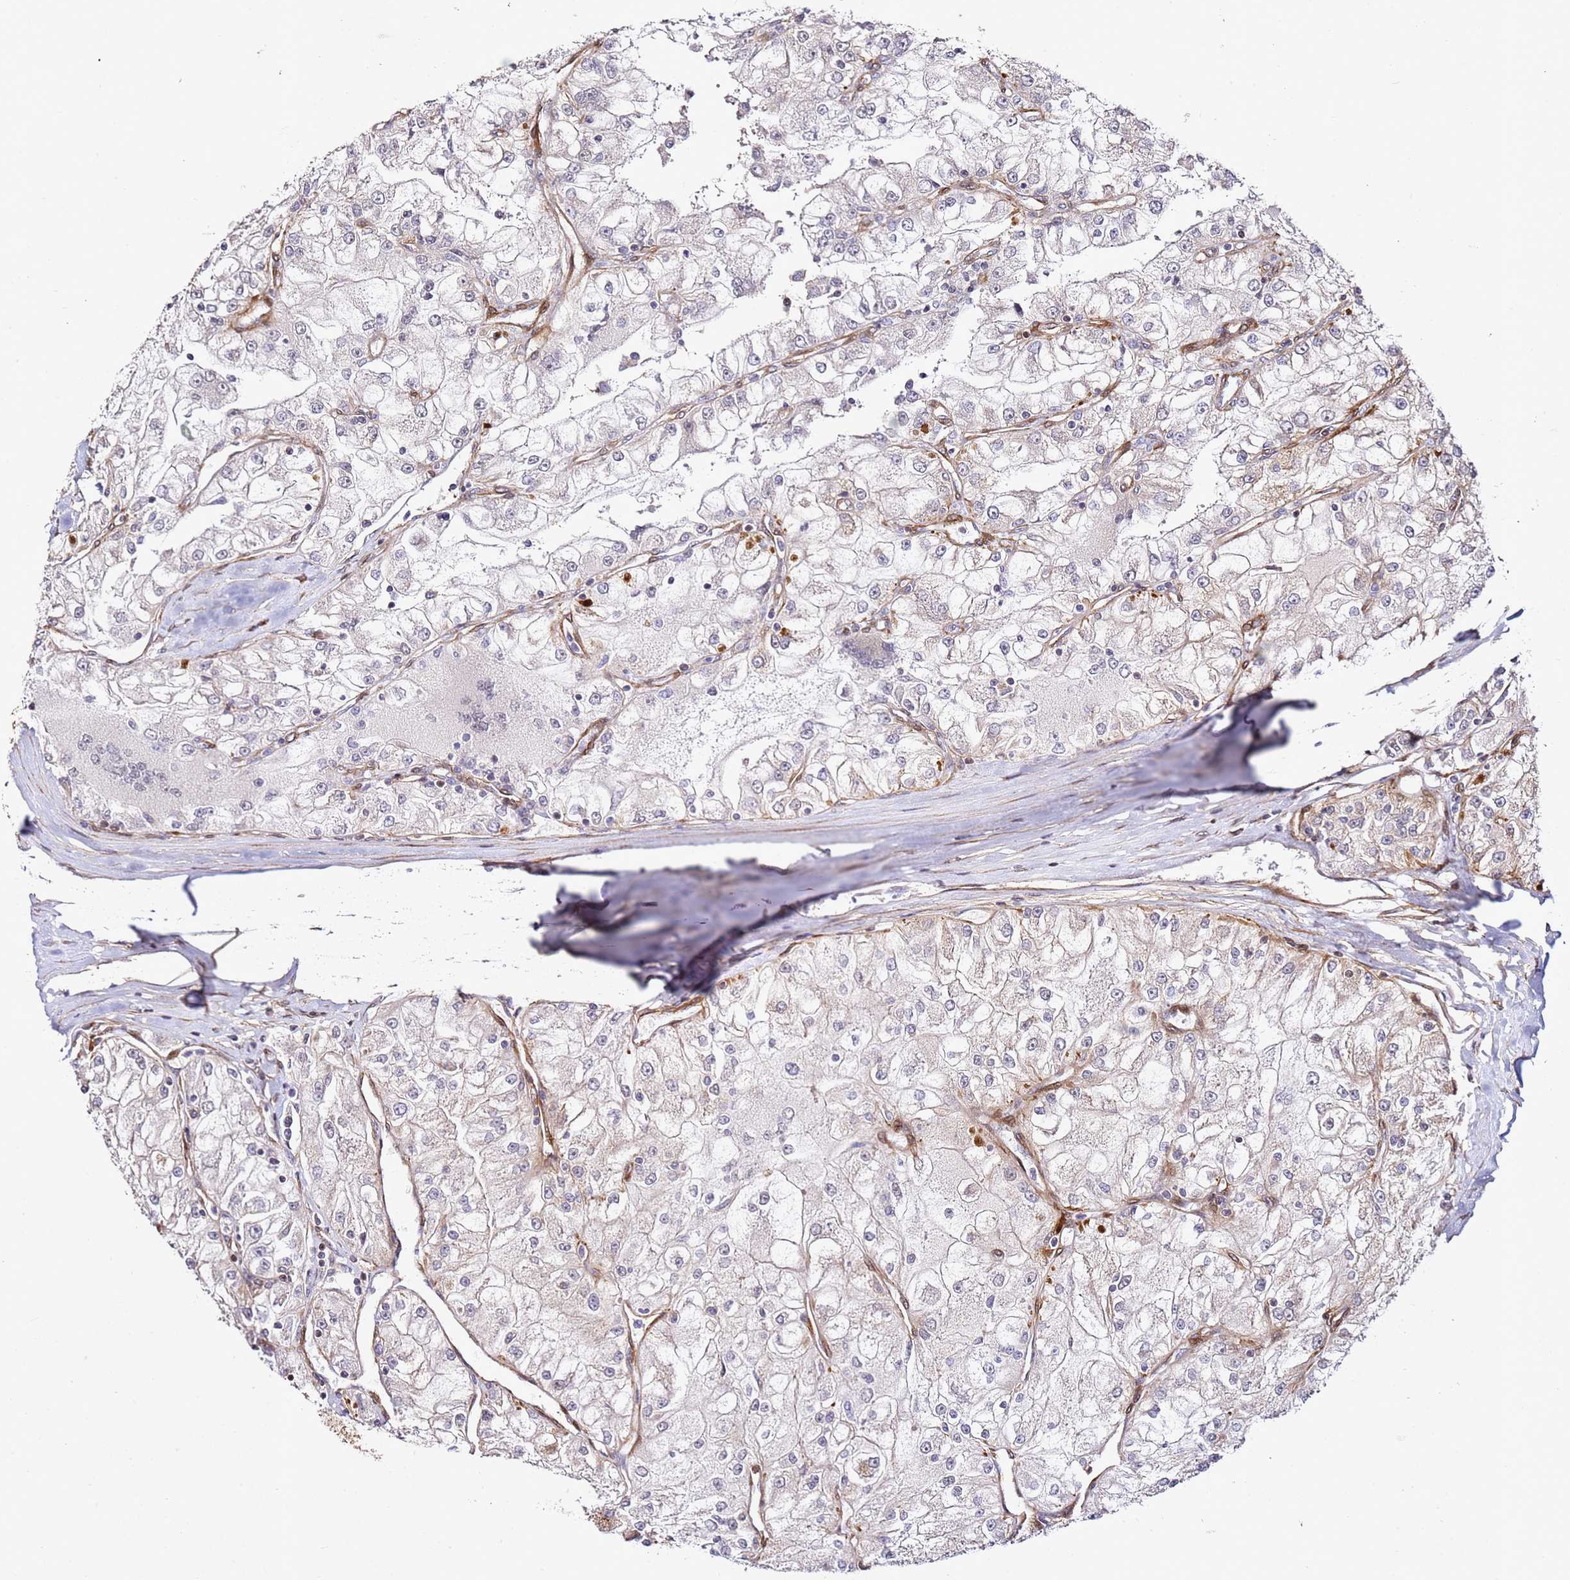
{"staining": {"intensity": "negative", "quantity": "none", "location": "none"}, "tissue": "renal cancer", "cell_type": "Tumor cells", "image_type": "cancer", "snomed": [{"axis": "morphology", "description": "Adenocarcinoma, NOS"}, {"axis": "topography", "description": "Kidney"}], "caption": "DAB immunohistochemical staining of human renal cancer (adenocarcinoma) exhibits no significant staining in tumor cells. The staining was performed using DAB (3,3'-diaminobenzidine) to visualize the protein expression in brown, while the nuclei were stained in blue with hematoxylin (Magnification: 20x).", "gene": "ZNF296", "patient": {"sex": "female", "age": 72}}